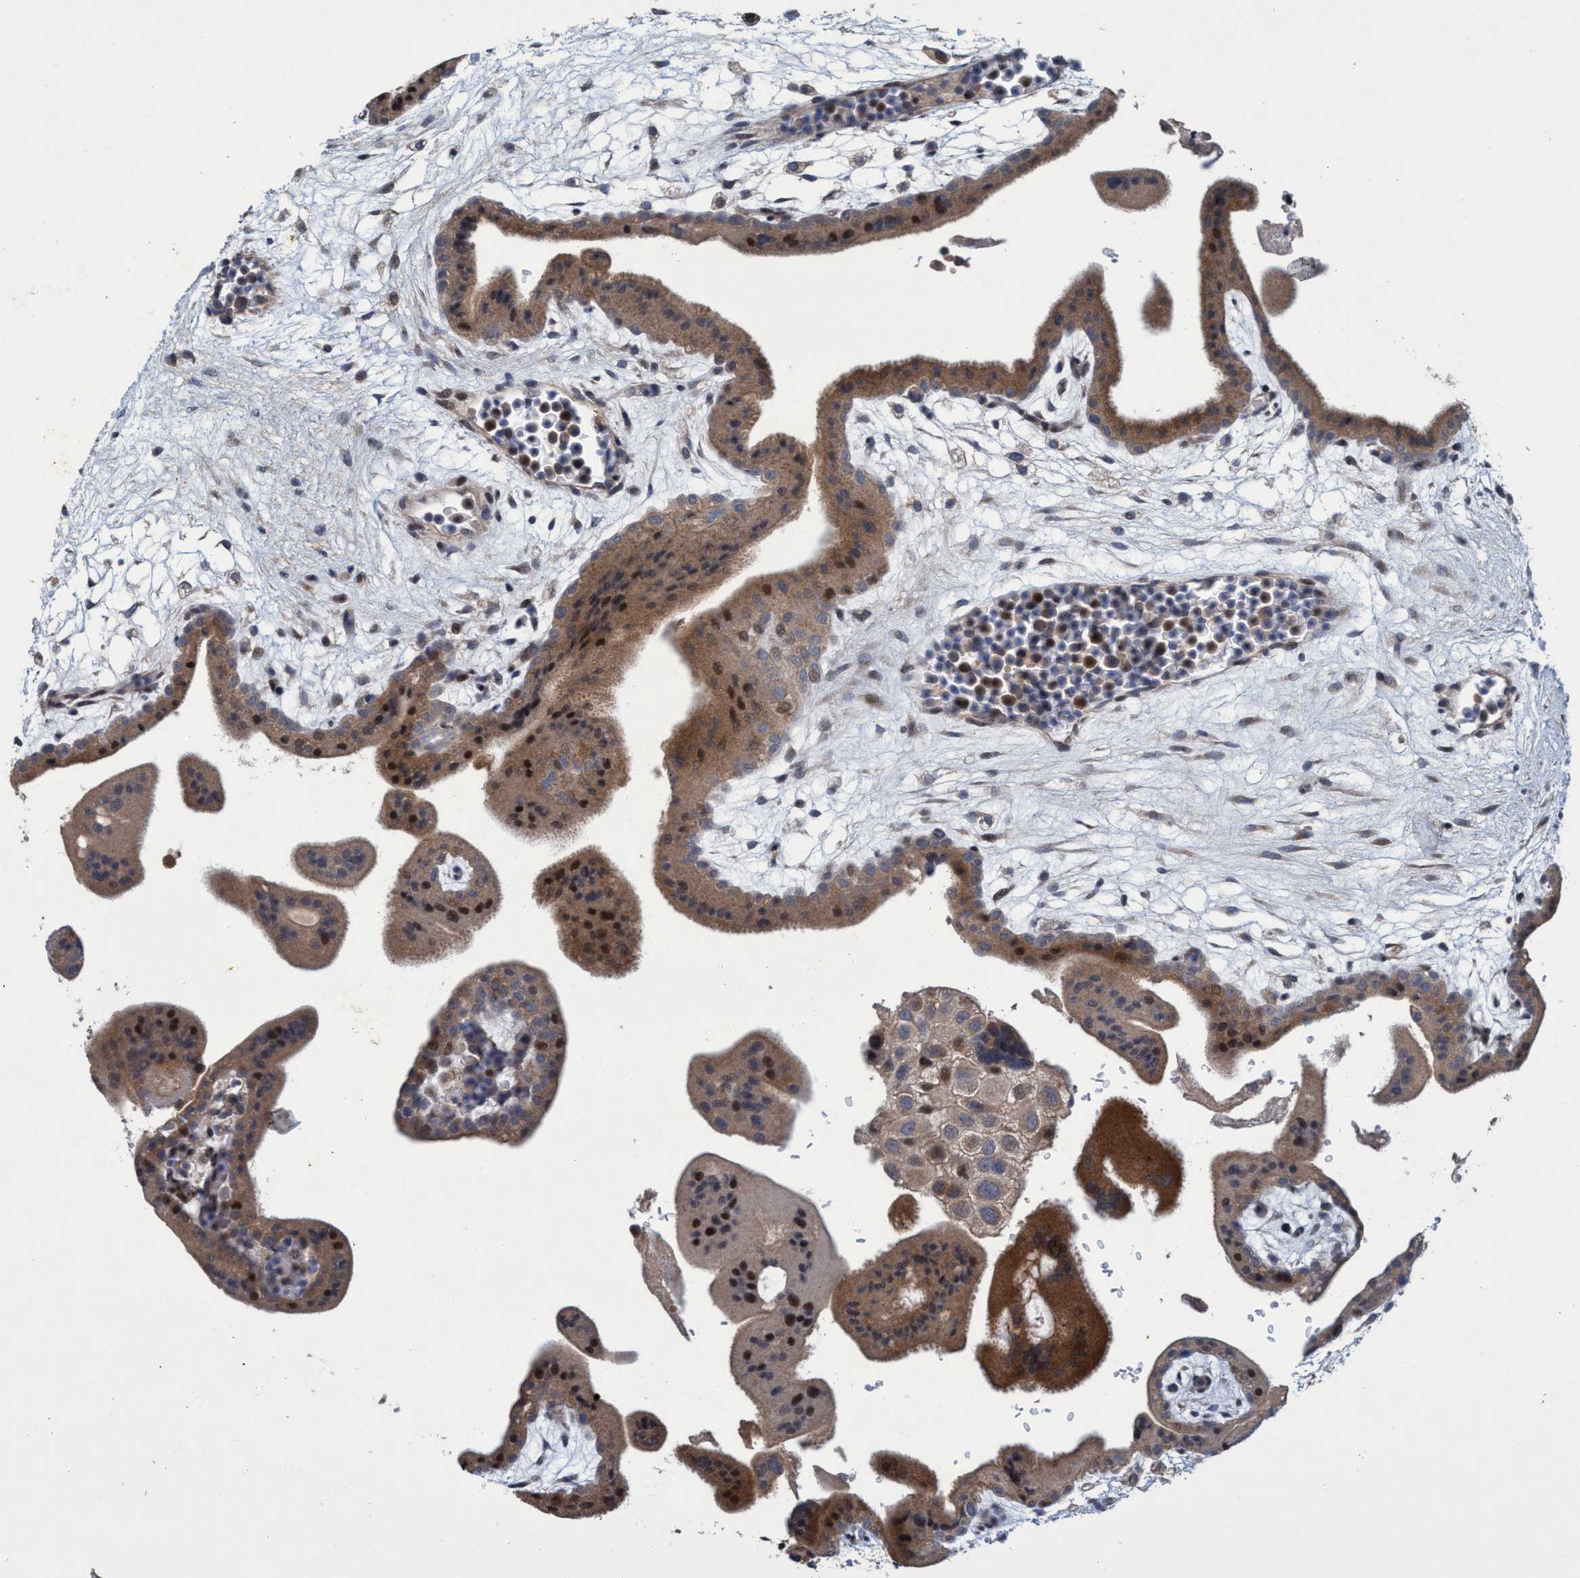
{"staining": {"intensity": "moderate", "quantity": ">75%", "location": "cytoplasmic/membranous"}, "tissue": "placenta", "cell_type": "Decidual cells", "image_type": "normal", "snomed": [{"axis": "morphology", "description": "Normal tissue, NOS"}, {"axis": "topography", "description": "Placenta"}], "caption": "IHC of benign human placenta reveals medium levels of moderate cytoplasmic/membranous positivity in approximately >75% of decidual cells.", "gene": "ZNF677", "patient": {"sex": "female", "age": 35}}